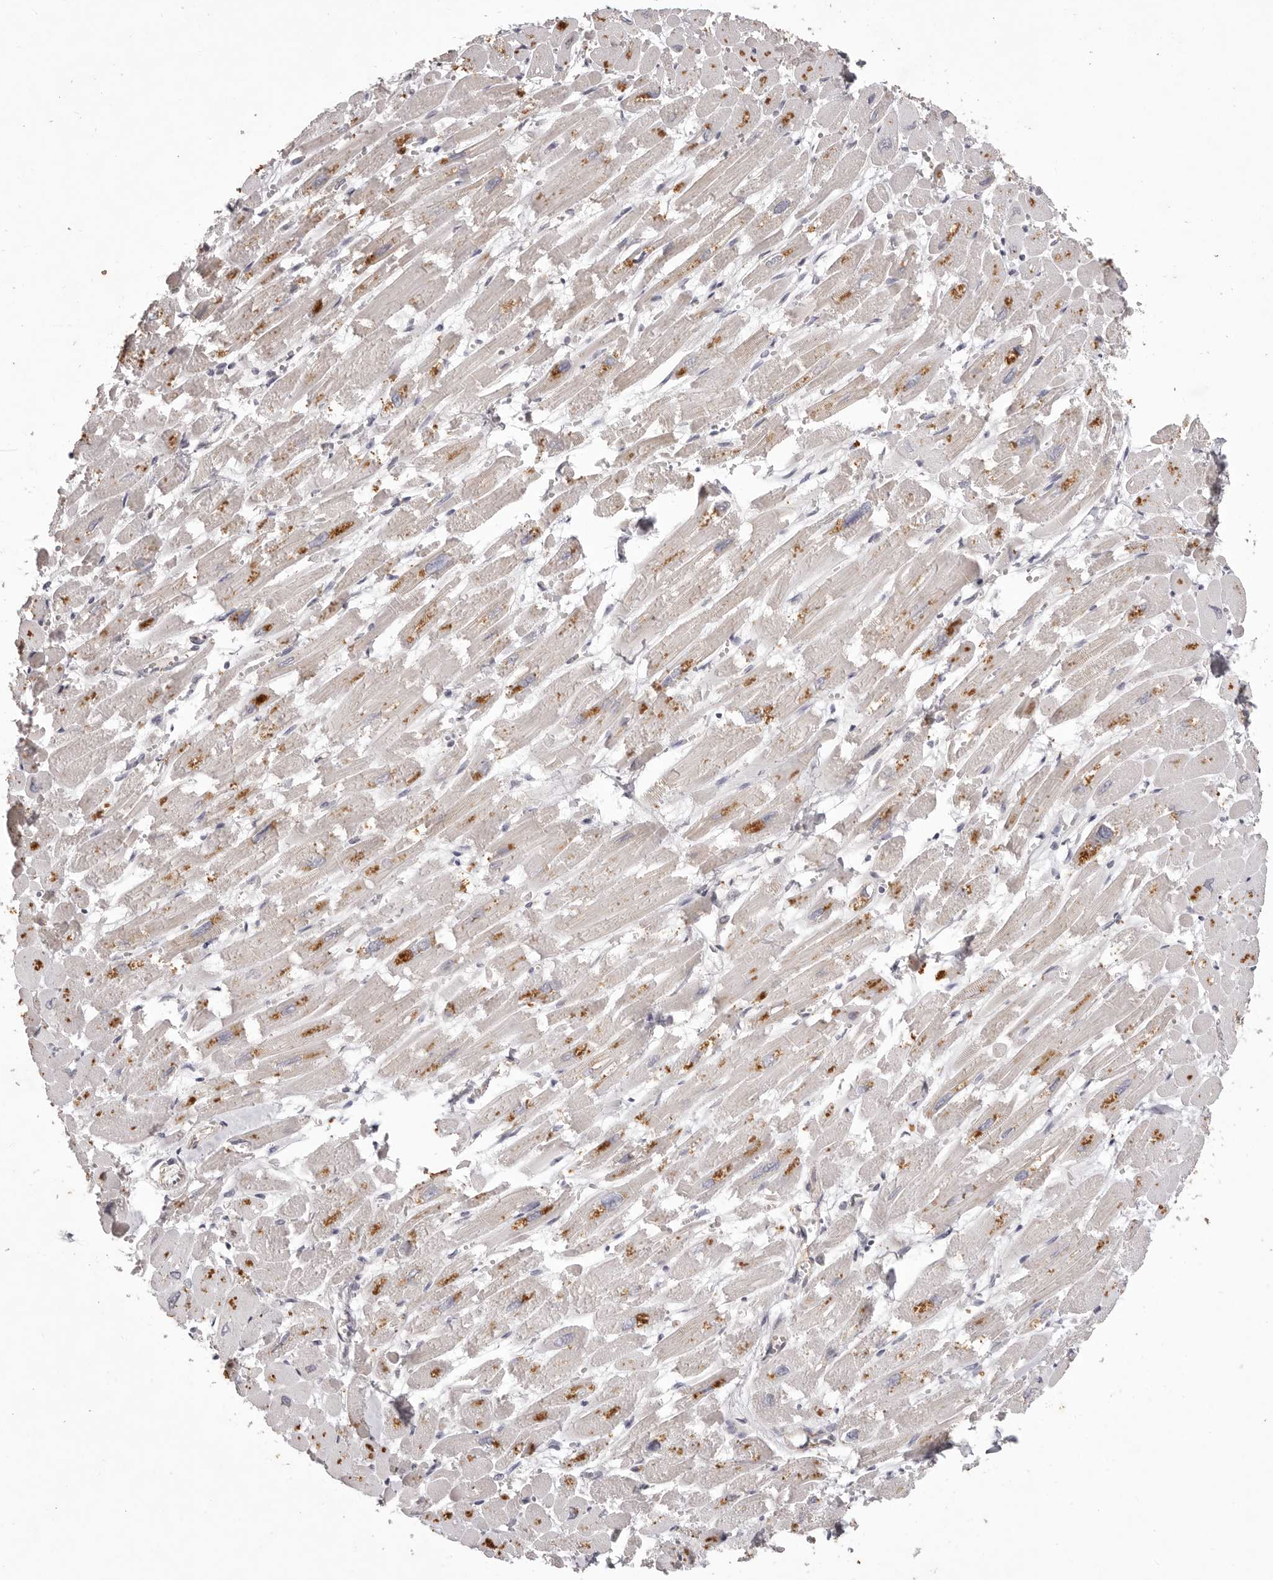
{"staining": {"intensity": "moderate", "quantity": "25%-75%", "location": "cytoplasmic/membranous"}, "tissue": "heart muscle", "cell_type": "Cardiomyocytes", "image_type": "normal", "snomed": [{"axis": "morphology", "description": "Normal tissue, NOS"}, {"axis": "topography", "description": "Heart"}], "caption": "IHC staining of benign heart muscle, which exhibits medium levels of moderate cytoplasmic/membranous expression in approximately 25%-75% of cardiomyocytes indicating moderate cytoplasmic/membranous protein expression. The staining was performed using DAB (3,3'-diaminobenzidine) (brown) for protein detection and nuclei were counterstained in hematoxylin (blue).", "gene": "GARNL3", "patient": {"sex": "male", "age": 54}}